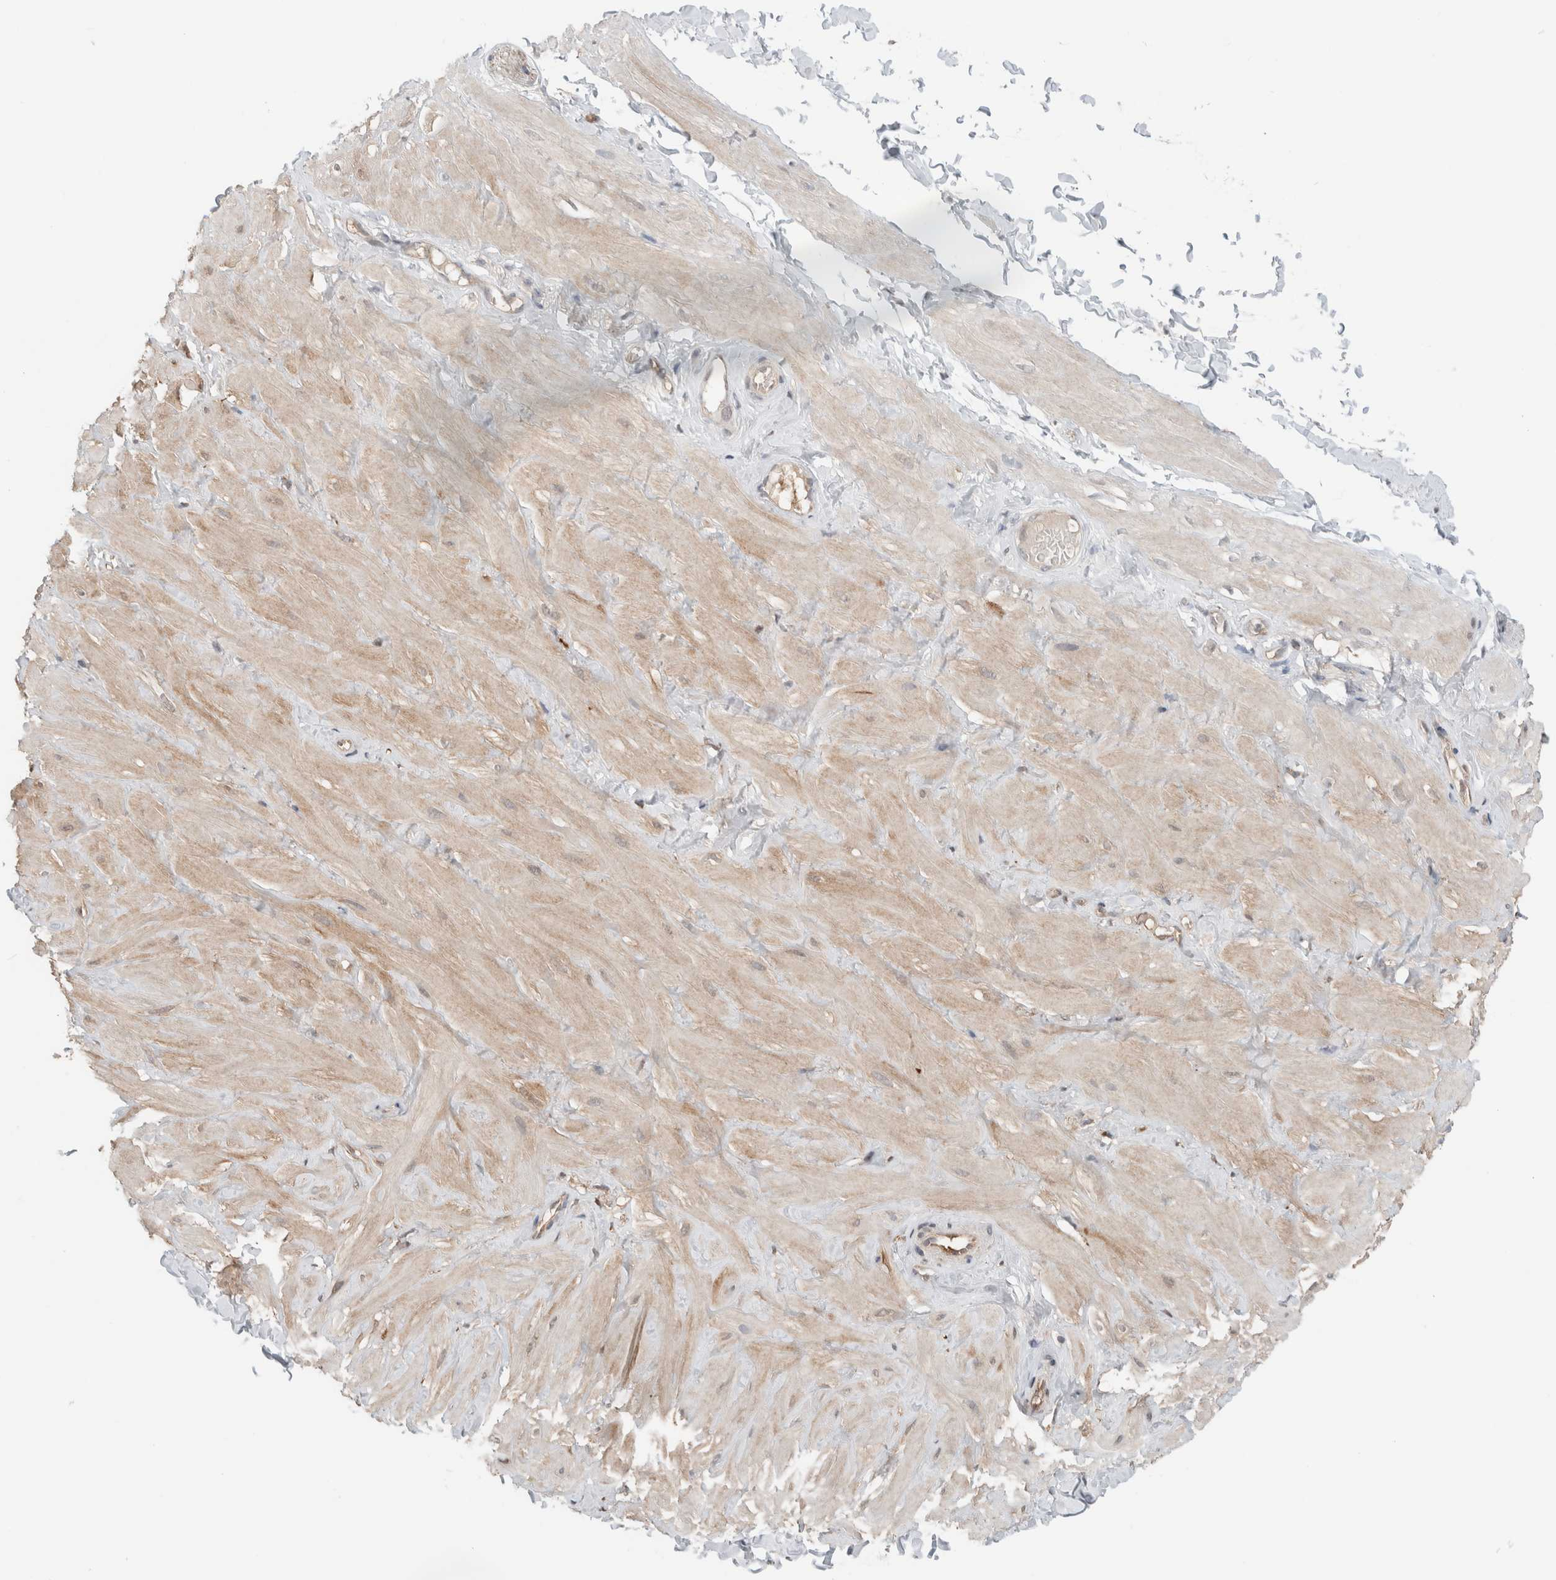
{"staining": {"intensity": "negative", "quantity": "none", "location": "none"}, "tissue": "adipose tissue", "cell_type": "Adipocytes", "image_type": "normal", "snomed": [{"axis": "morphology", "description": "Normal tissue, NOS"}, {"axis": "topography", "description": "Adipose tissue"}, {"axis": "topography", "description": "Vascular tissue"}, {"axis": "topography", "description": "Peripheral nerve tissue"}], "caption": "This is a photomicrograph of immunohistochemistry (IHC) staining of benign adipose tissue, which shows no staining in adipocytes.", "gene": "XPNPEP1", "patient": {"sex": "male", "age": 25}}